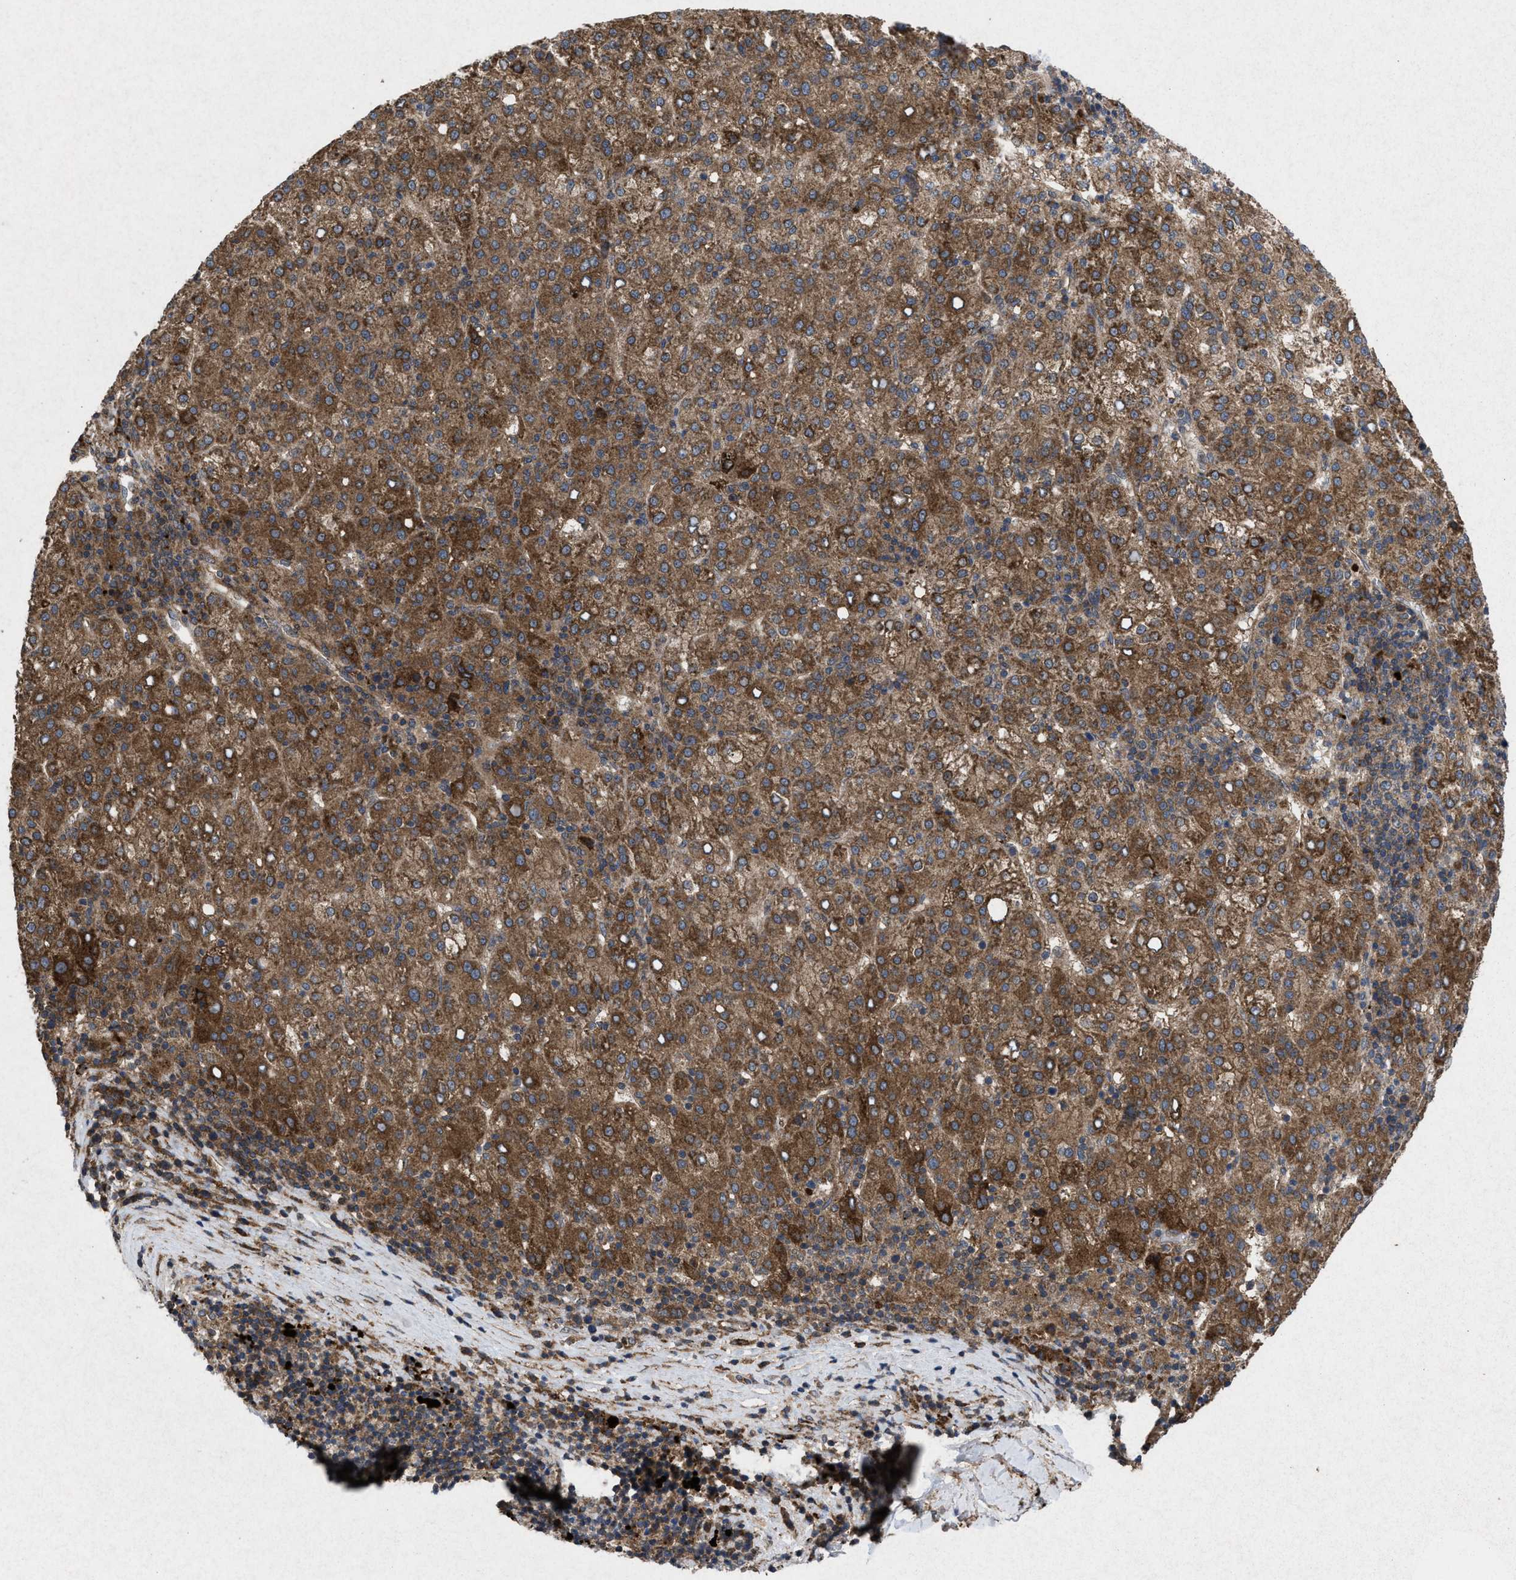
{"staining": {"intensity": "moderate", "quantity": ">75%", "location": "cytoplasmic/membranous"}, "tissue": "liver cancer", "cell_type": "Tumor cells", "image_type": "cancer", "snomed": [{"axis": "morphology", "description": "Carcinoma, Hepatocellular, NOS"}, {"axis": "topography", "description": "Liver"}], "caption": "A histopathology image showing moderate cytoplasmic/membranous staining in approximately >75% of tumor cells in liver cancer (hepatocellular carcinoma), as visualized by brown immunohistochemical staining.", "gene": "MSI2", "patient": {"sex": "female", "age": 58}}